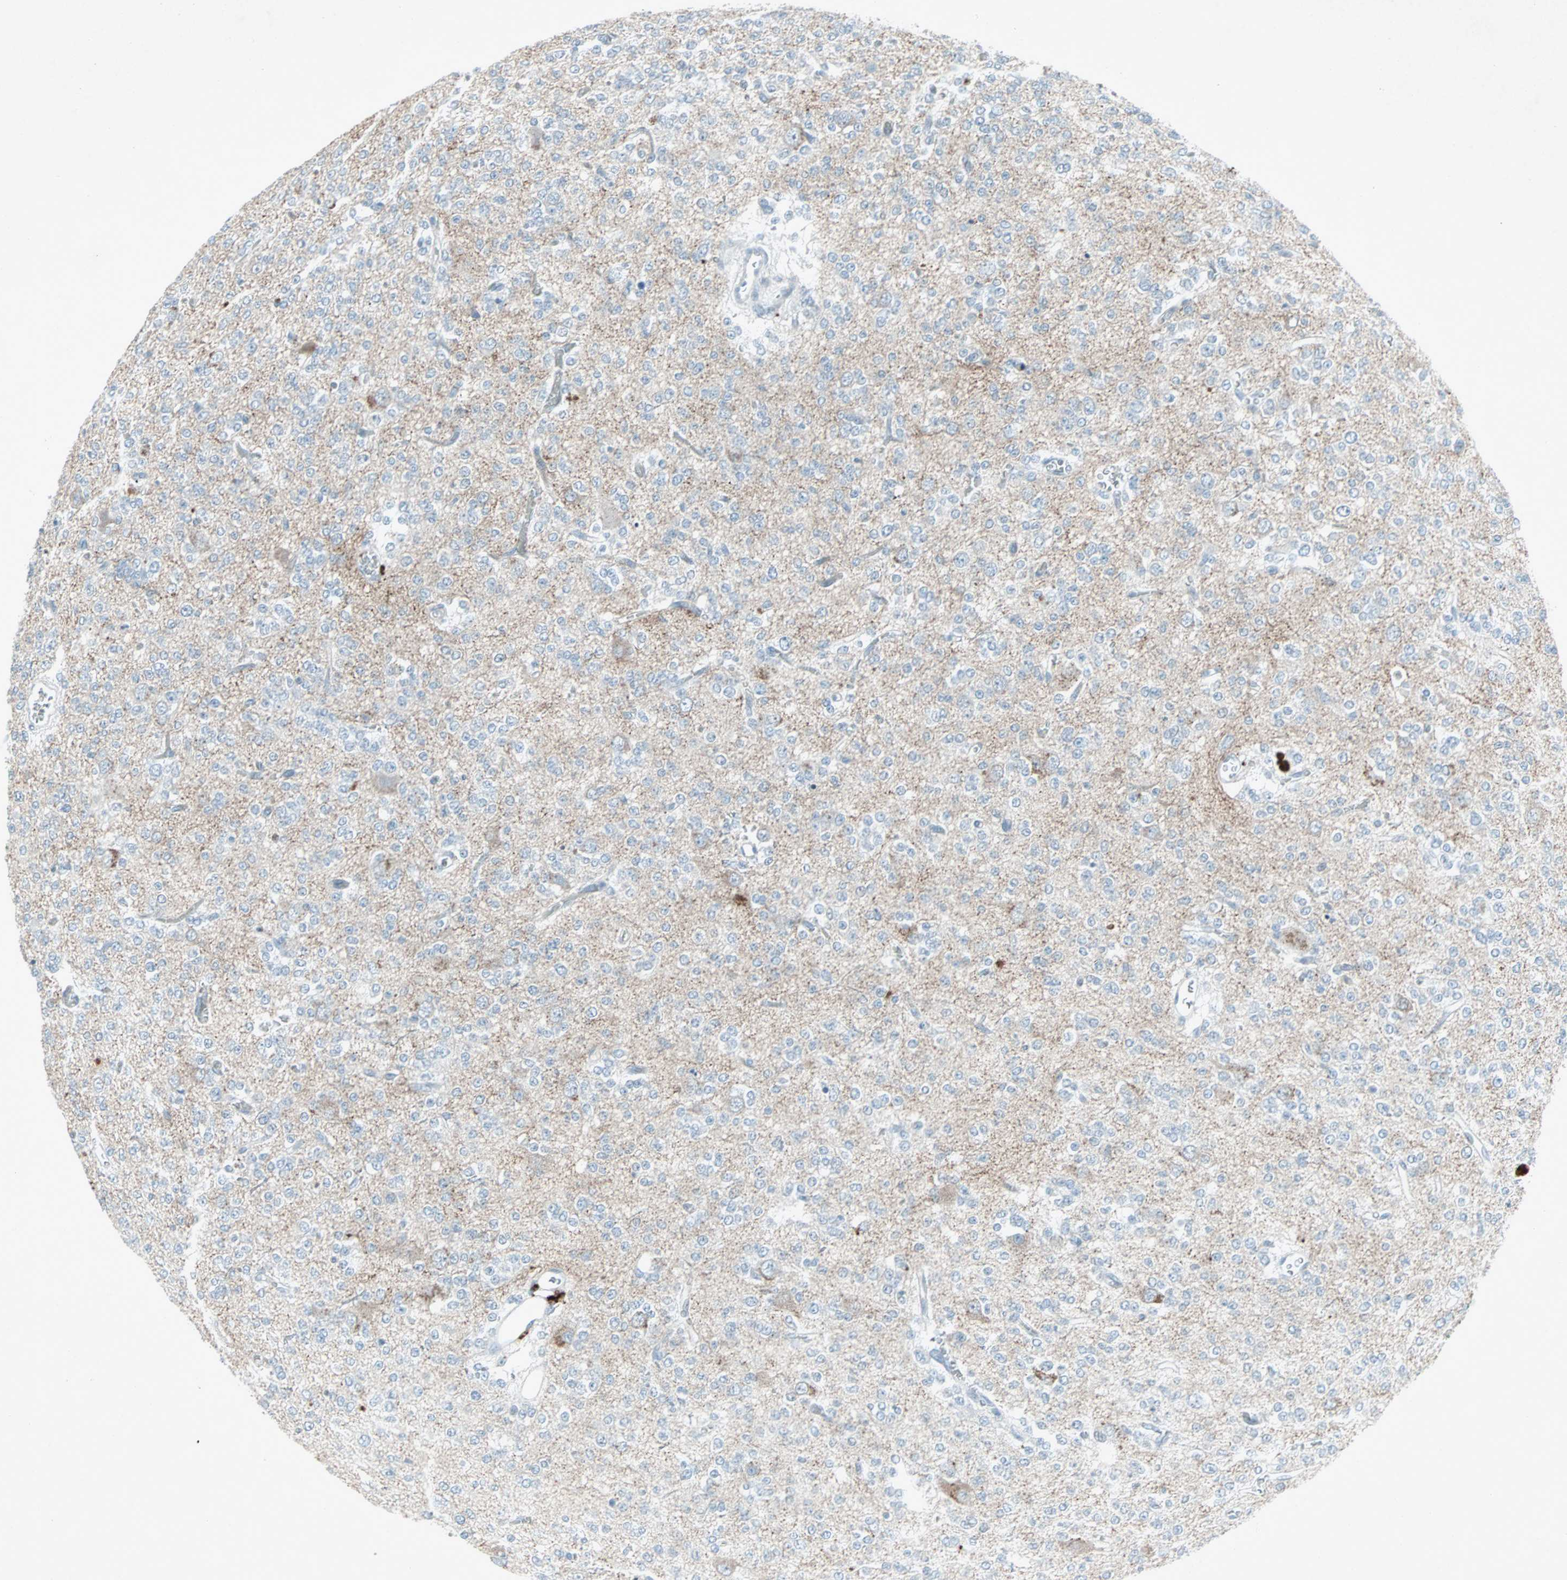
{"staining": {"intensity": "negative", "quantity": "none", "location": "none"}, "tissue": "glioma", "cell_type": "Tumor cells", "image_type": "cancer", "snomed": [{"axis": "morphology", "description": "Glioma, malignant, Low grade"}, {"axis": "topography", "description": "Brain"}], "caption": "DAB (3,3'-diaminobenzidine) immunohistochemical staining of glioma exhibits no significant expression in tumor cells.", "gene": "LANCL3", "patient": {"sex": "male", "age": 38}}